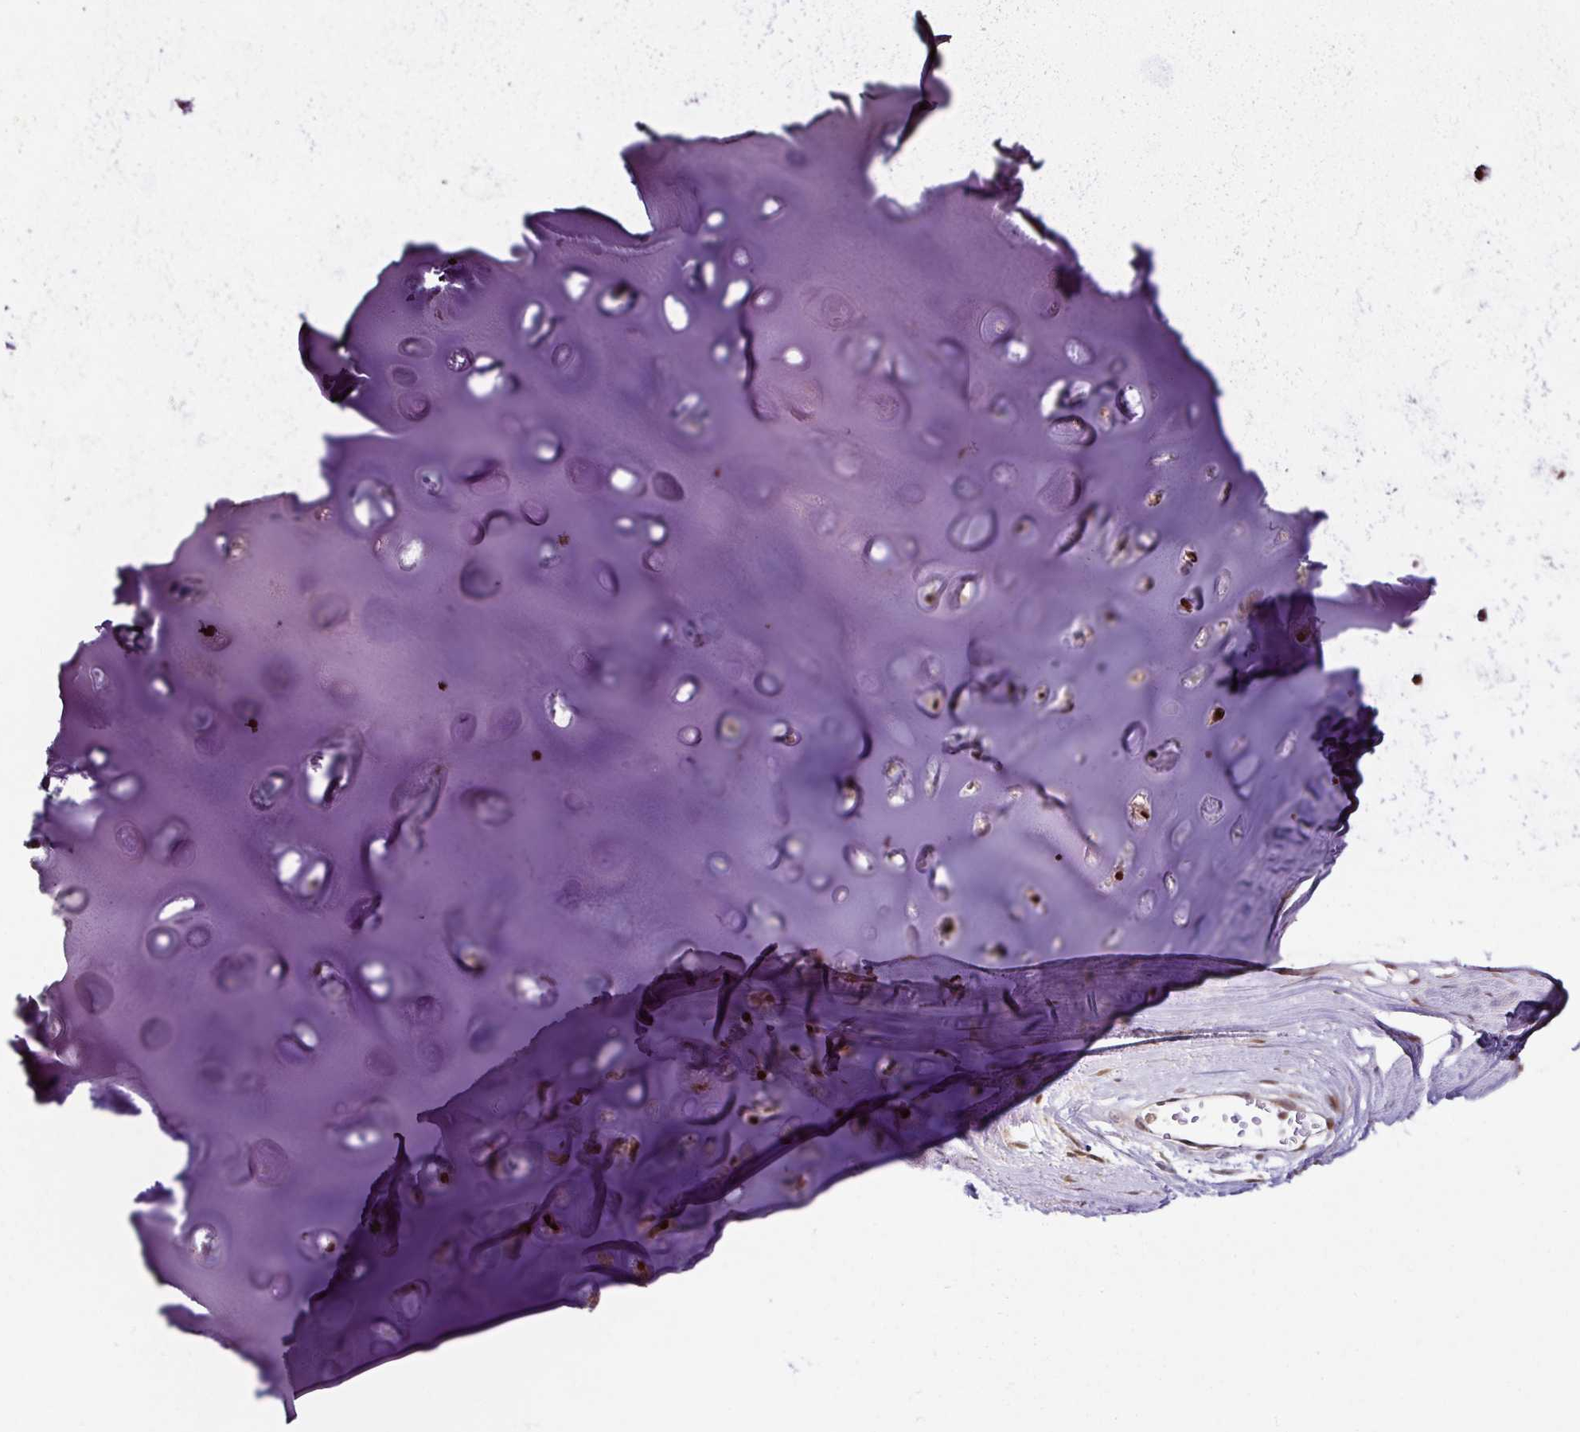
{"staining": {"intensity": "moderate", "quantity": ">75%", "location": "cytoplasmic/membranous,nuclear"}, "tissue": "soft tissue", "cell_type": "Chondrocytes", "image_type": "normal", "snomed": [{"axis": "morphology", "description": "Normal tissue, NOS"}, {"axis": "topography", "description": "Cartilage tissue"}, {"axis": "topography", "description": "Nasopharynx"}, {"axis": "topography", "description": "Thyroid gland"}], "caption": "Protein staining exhibits moderate cytoplasmic/membranous,nuclear staining in approximately >75% of chondrocytes in normal soft tissue. Ihc stains the protein in brown and the nuclei are stained blue.", "gene": "COPRS", "patient": {"sex": "male", "age": 63}}